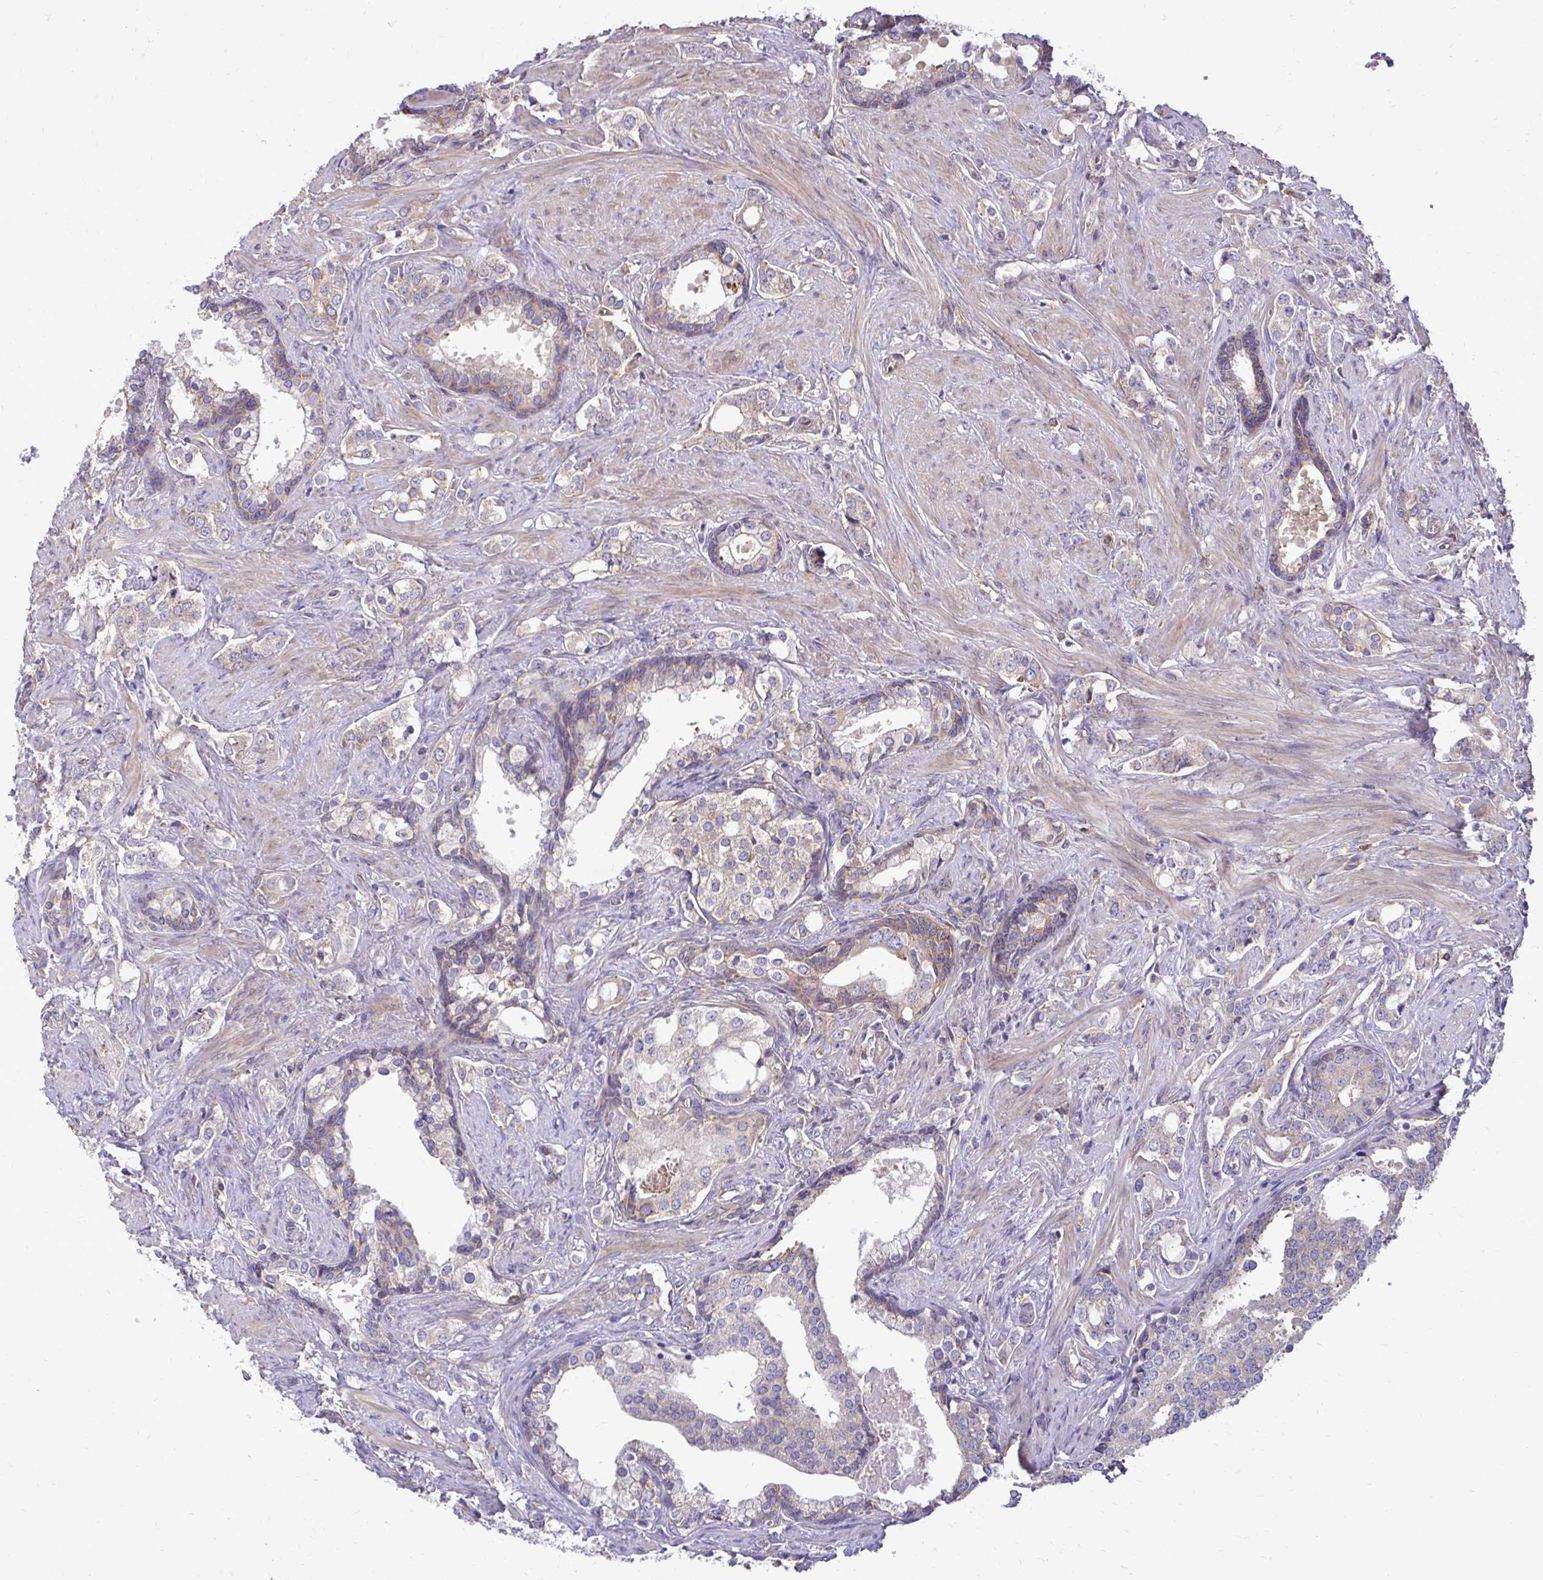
{"staining": {"intensity": "weak", "quantity": "25%-75%", "location": "cytoplasmic/membranous"}, "tissue": "prostate cancer", "cell_type": "Tumor cells", "image_type": "cancer", "snomed": [{"axis": "morphology", "description": "Adenocarcinoma, Medium grade"}, {"axis": "topography", "description": "Prostate"}], "caption": "Approximately 25%-75% of tumor cells in human prostate adenocarcinoma (medium-grade) show weak cytoplasmic/membranous protein positivity as visualized by brown immunohistochemical staining.", "gene": "FMR1", "patient": {"sex": "male", "age": 57}}